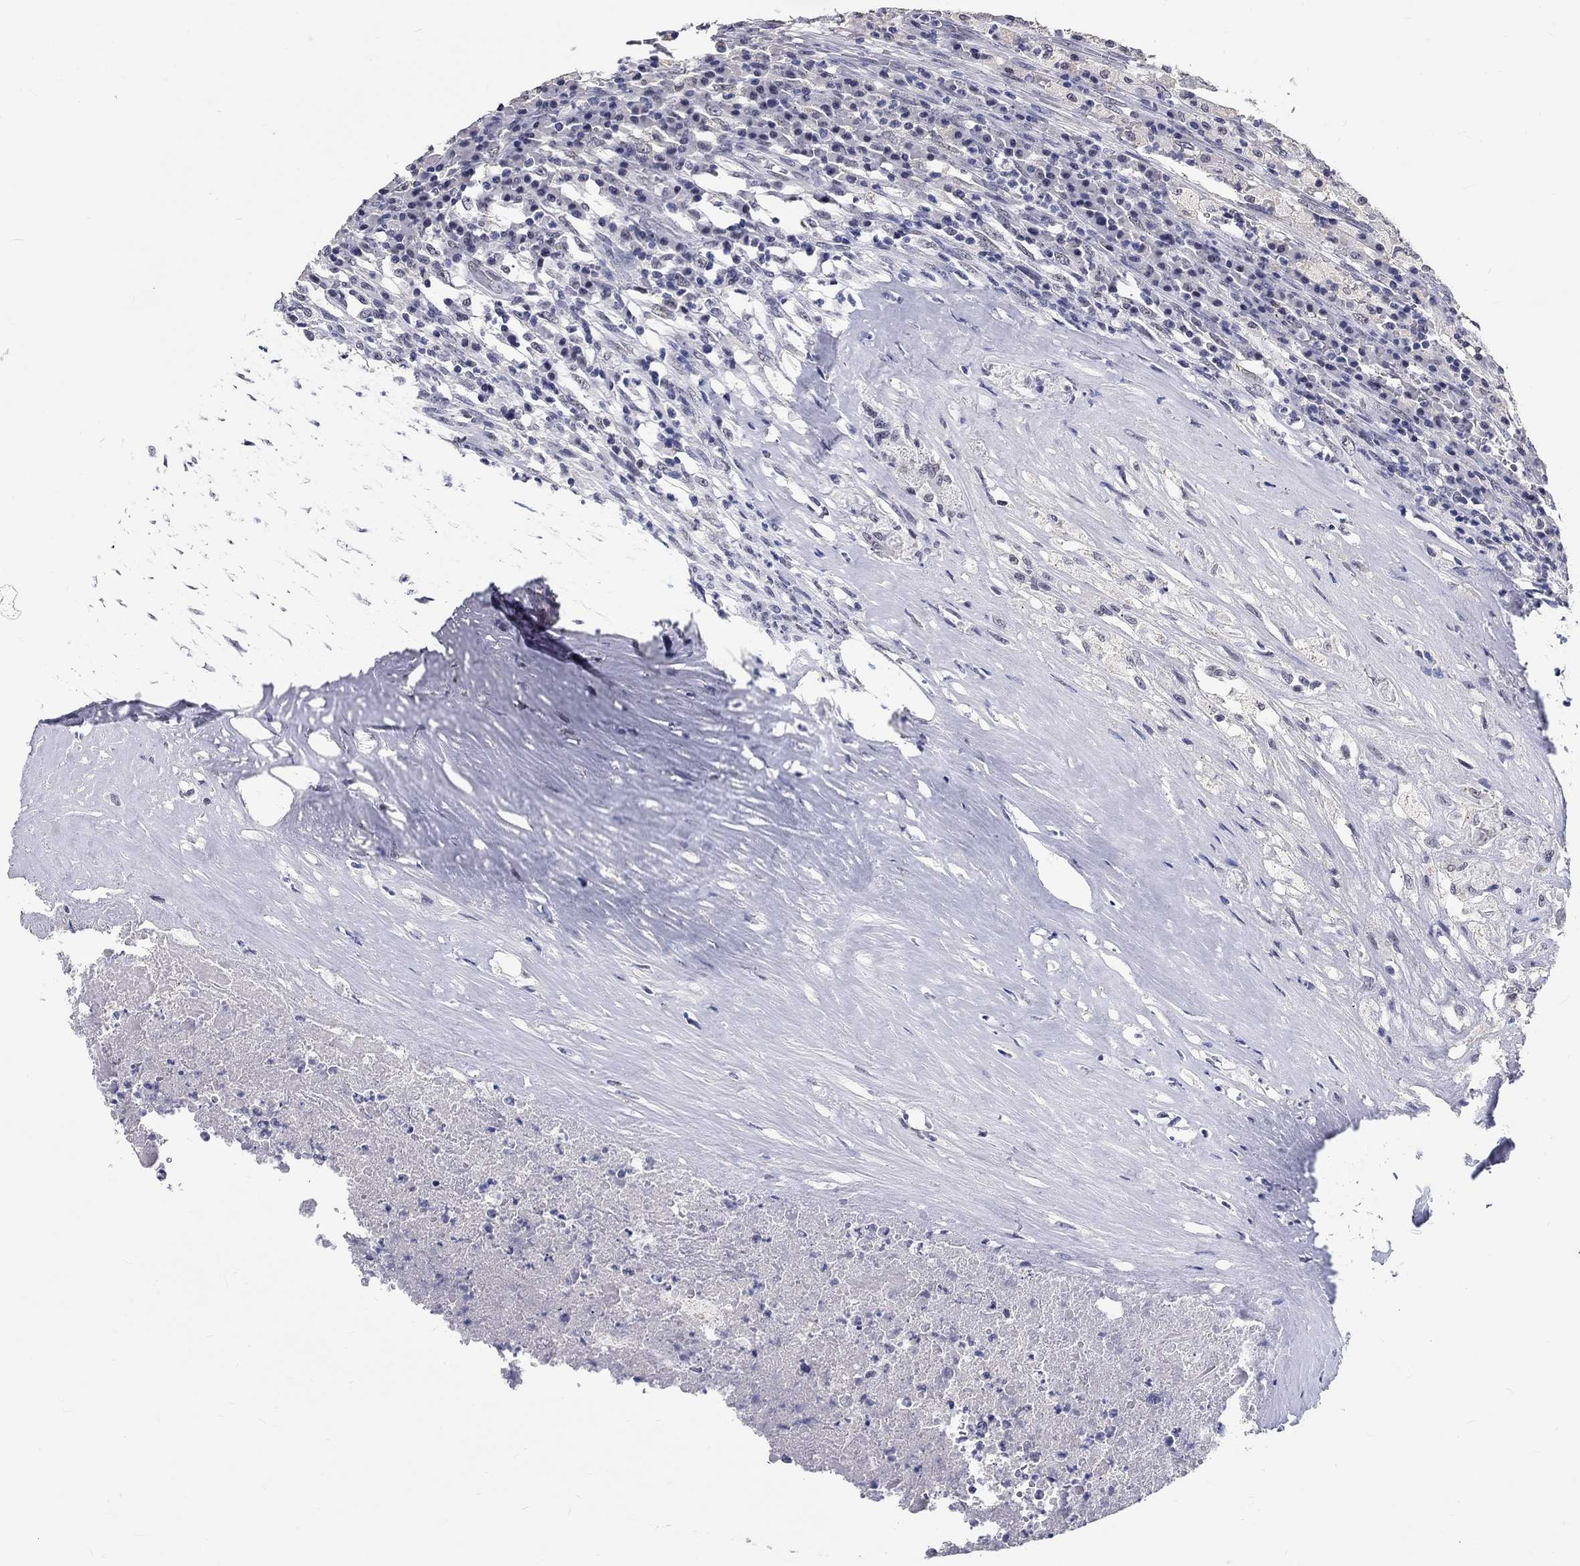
{"staining": {"intensity": "negative", "quantity": "none", "location": "none"}, "tissue": "testis cancer", "cell_type": "Tumor cells", "image_type": "cancer", "snomed": [{"axis": "morphology", "description": "Necrosis, NOS"}, {"axis": "morphology", "description": "Carcinoma, Embryonal, NOS"}, {"axis": "topography", "description": "Testis"}], "caption": "IHC micrograph of neoplastic tissue: human embryonal carcinoma (testis) stained with DAB (3,3'-diaminobenzidine) displays no significant protein expression in tumor cells.", "gene": "GRIN1", "patient": {"sex": "male", "age": 19}}